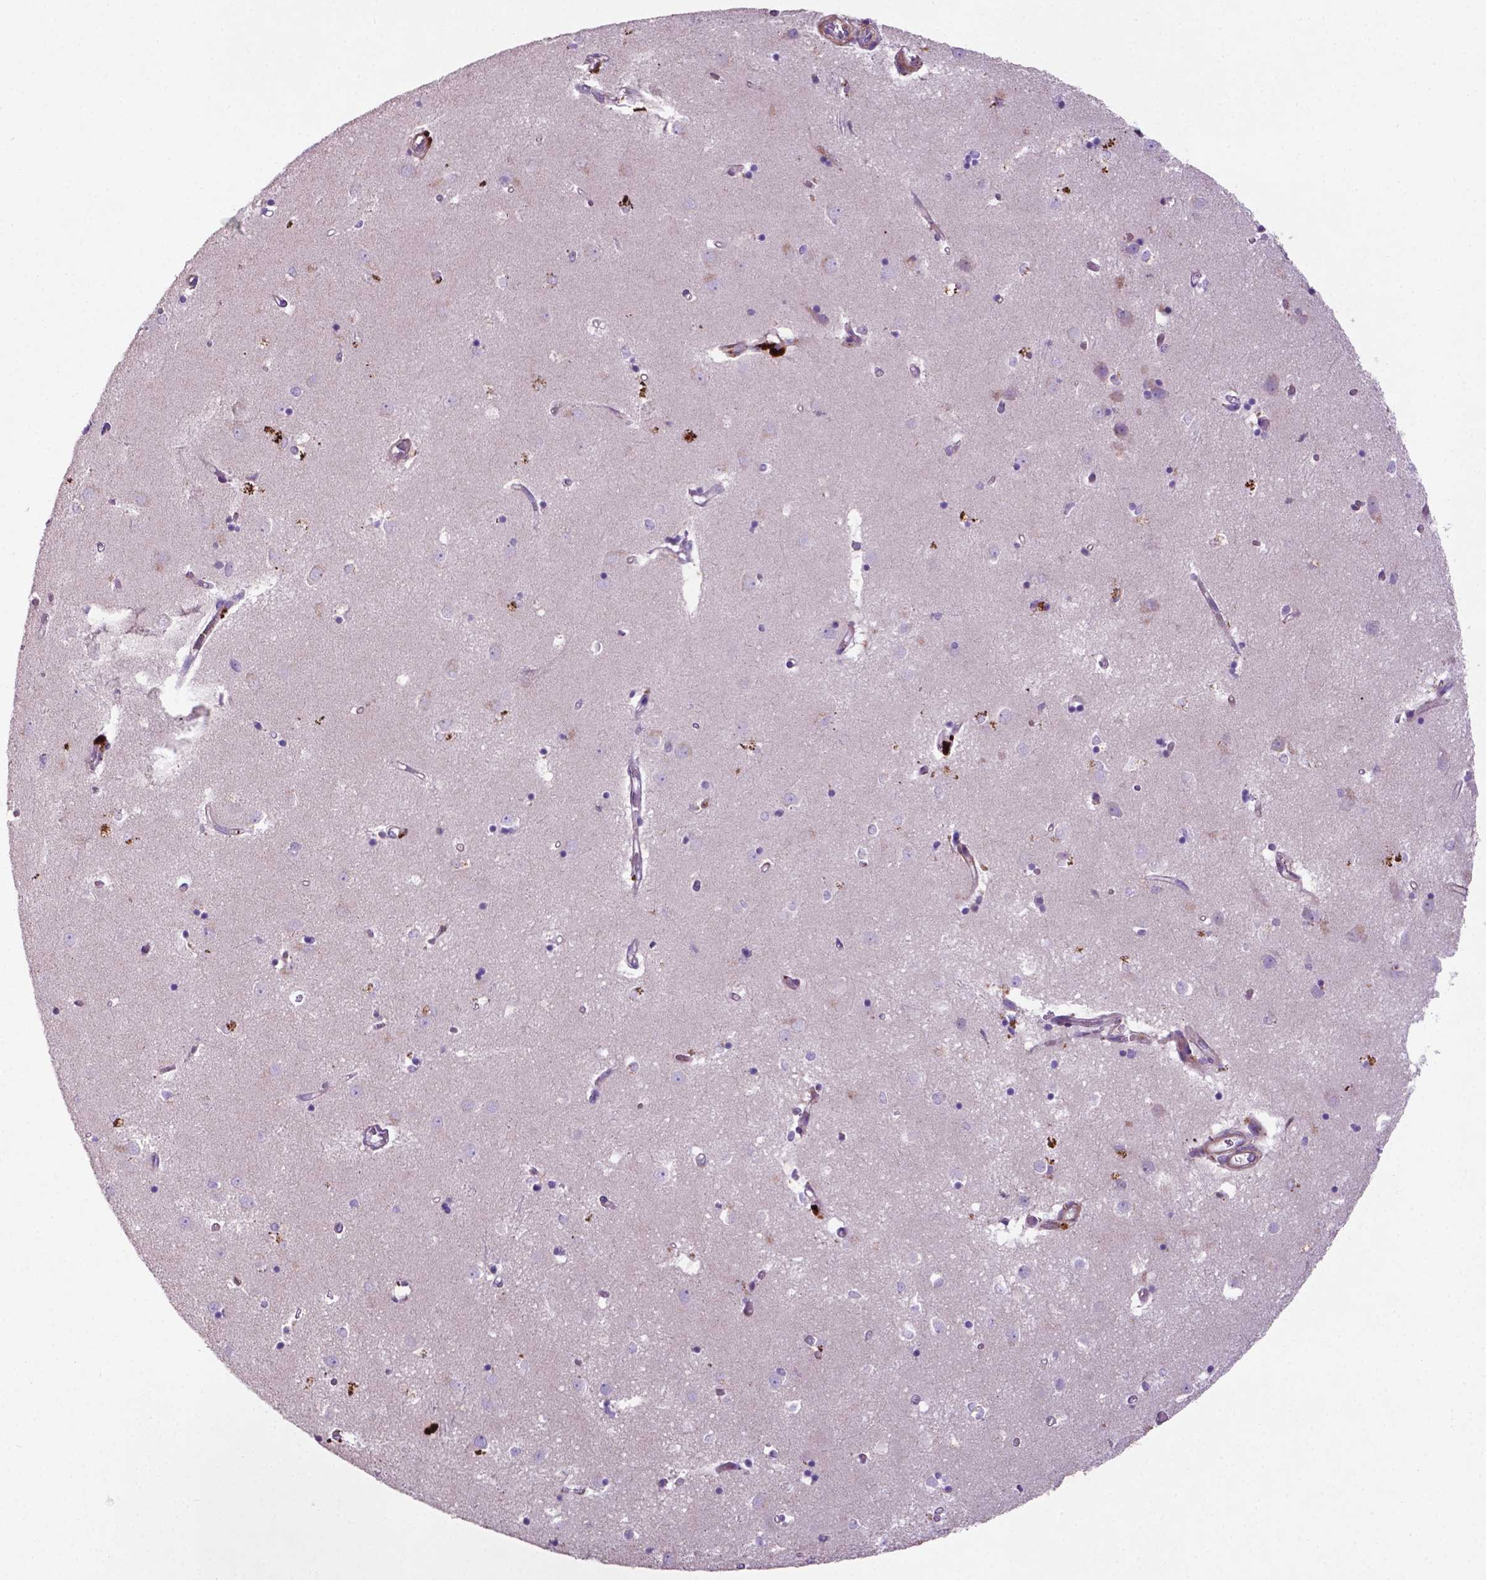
{"staining": {"intensity": "negative", "quantity": "none", "location": "none"}, "tissue": "caudate", "cell_type": "Glial cells", "image_type": "normal", "snomed": [{"axis": "morphology", "description": "Normal tissue, NOS"}, {"axis": "topography", "description": "Lateral ventricle wall"}], "caption": "Histopathology image shows no significant protein expression in glial cells of normal caudate.", "gene": "BMP4", "patient": {"sex": "male", "age": 54}}